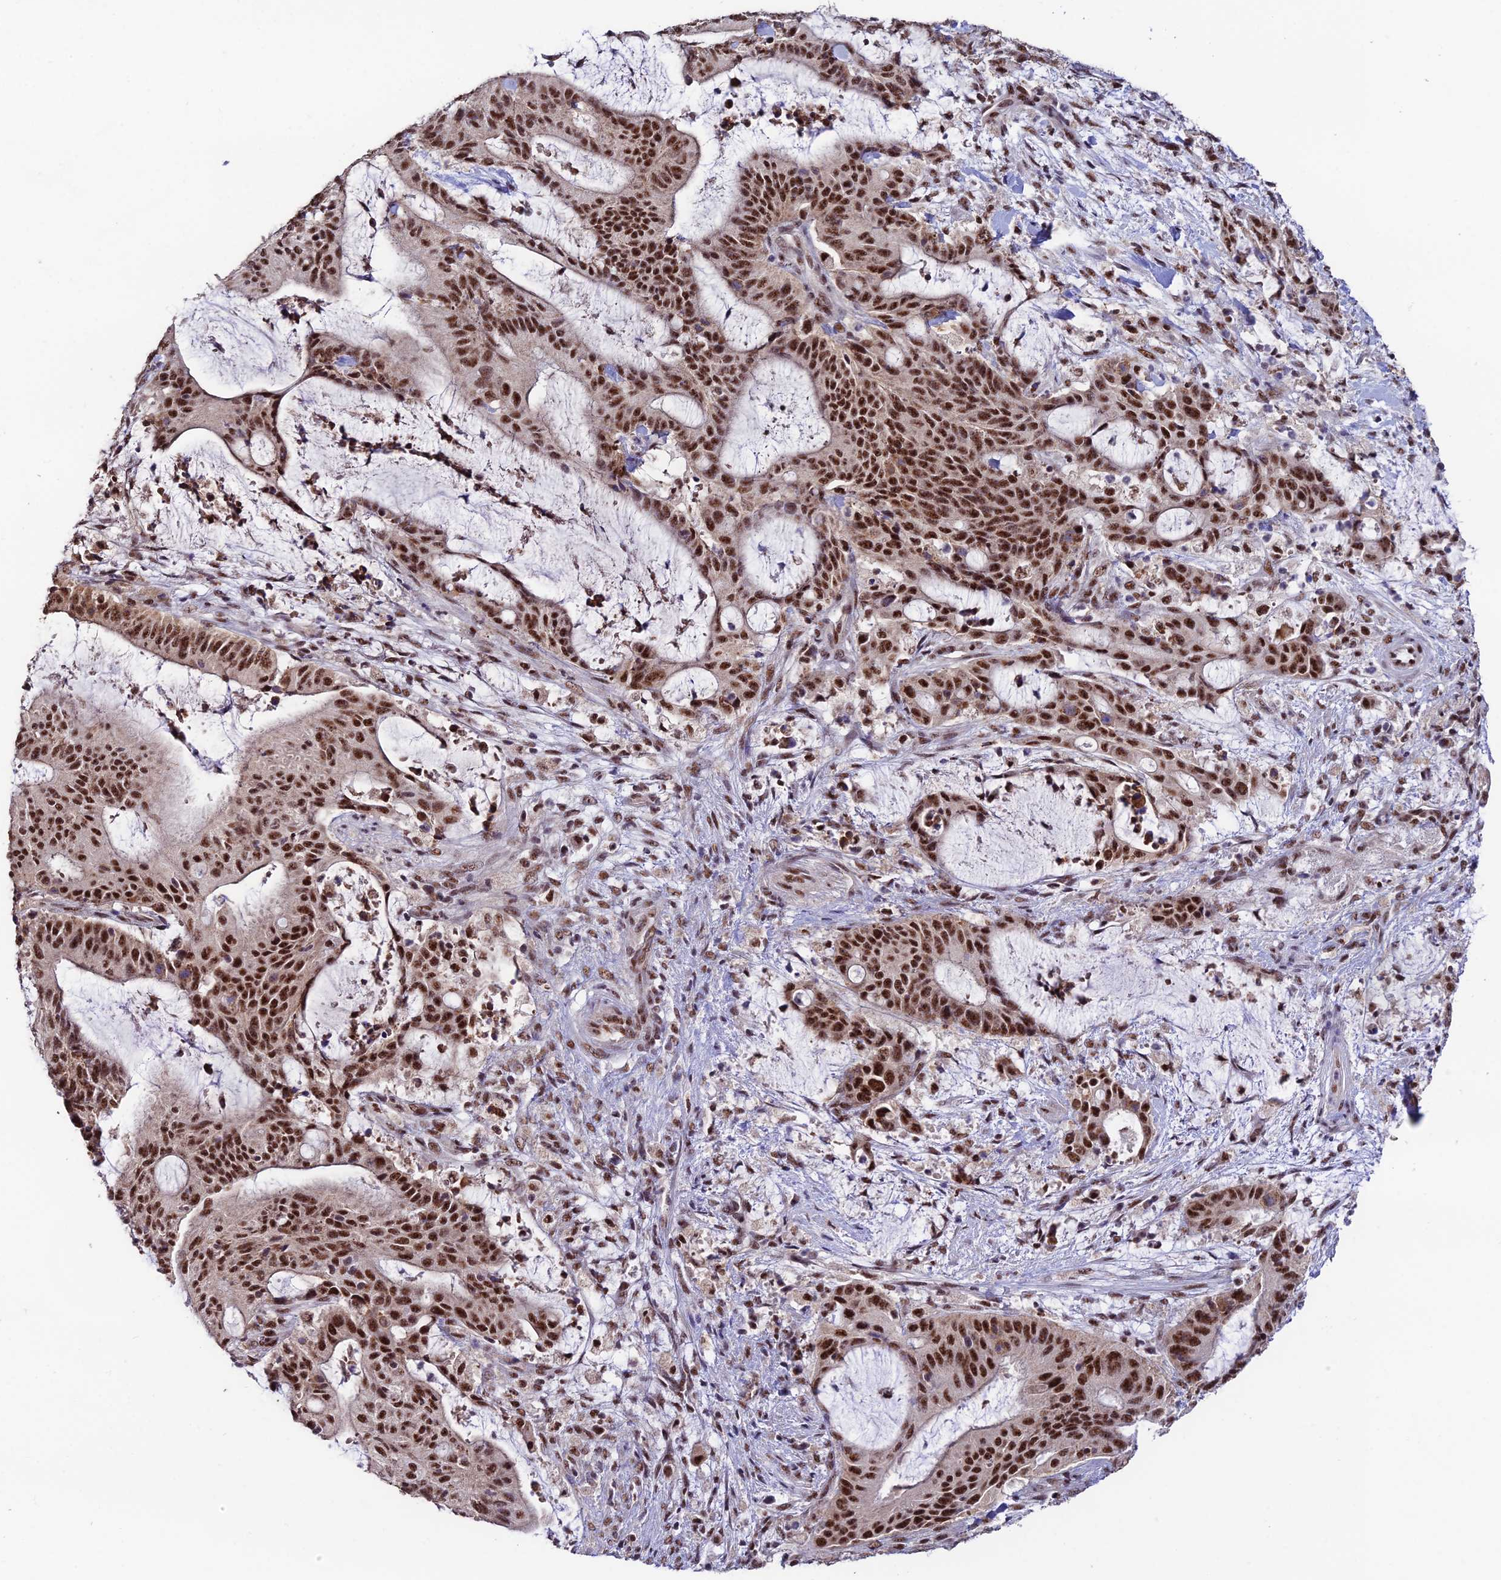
{"staining": {"intensity": "strong", "quantity": ">75%", "location": "nuclear"}, "tissue": "liver cancer", "cell_type": "Tumor cells", "image_type": "cancer", "snomed": [{"axis": "morphology", "description": "Normal tissue, NOS"}, {"axis": "morphology", "description": "Cholangiocarcinoma"}, {"axis": "topography", "description": "Liver"}, {"axis": "topography", "description": "Peripheral nerve tissue"}], "caption": "Cholangiocarcinoma (liver) was stained to show a protein in brown. There is high levels of strong nuclear expression in about >75% of tumor cells. The staining is performed using DAB (3,3'-diaminobenzidine) brown chromogen to label protein expression. The nuclei are counter-stained blue using hematoxylin.", "gene": "THOC7", "patient": {"sex": "female", "age": 73}}